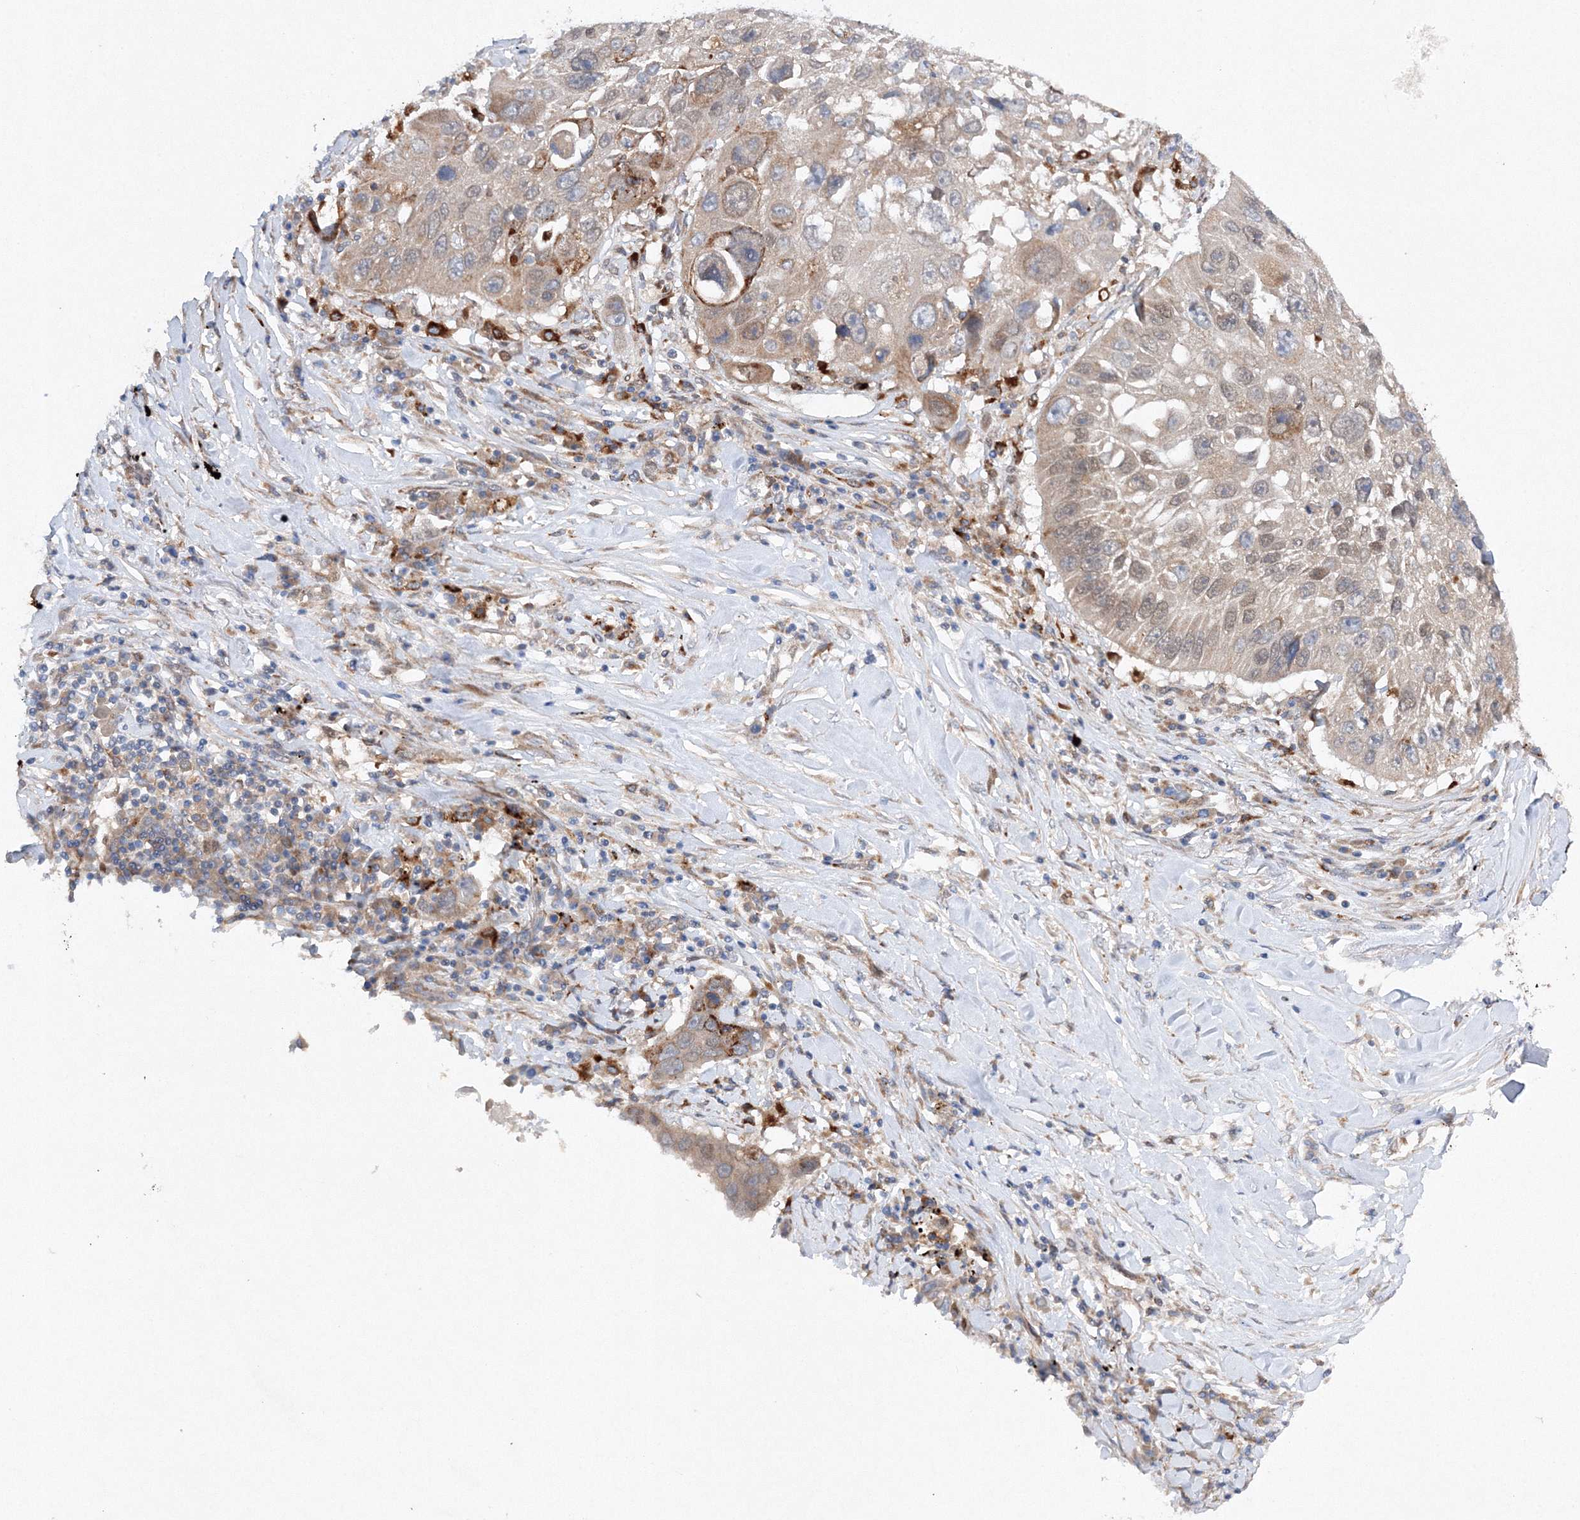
{"staining": {"intensity": "weak", "quantity": "25%-75%", "location": "cytoplasmic/membranous"}, "tissue": "lung cancer", "cell_type": "Tumor cells", "image_type": "cancer", "snomed": [{"axis": "morphology", "description": "Squamous cell carcinoma, NOS"}, {"axis": "topography", "description": "Lung"}], "caption": "Tumor cells demonstrate low levels of weak cytoplasmic/membranous staining in approximately 25%-75% of cells in lung cancer. (brown staining indicates protein expression, while blue staining denotes nuclei).", "gene": "SLC36A1", "patient": {"sex": "male", "age": 61}}